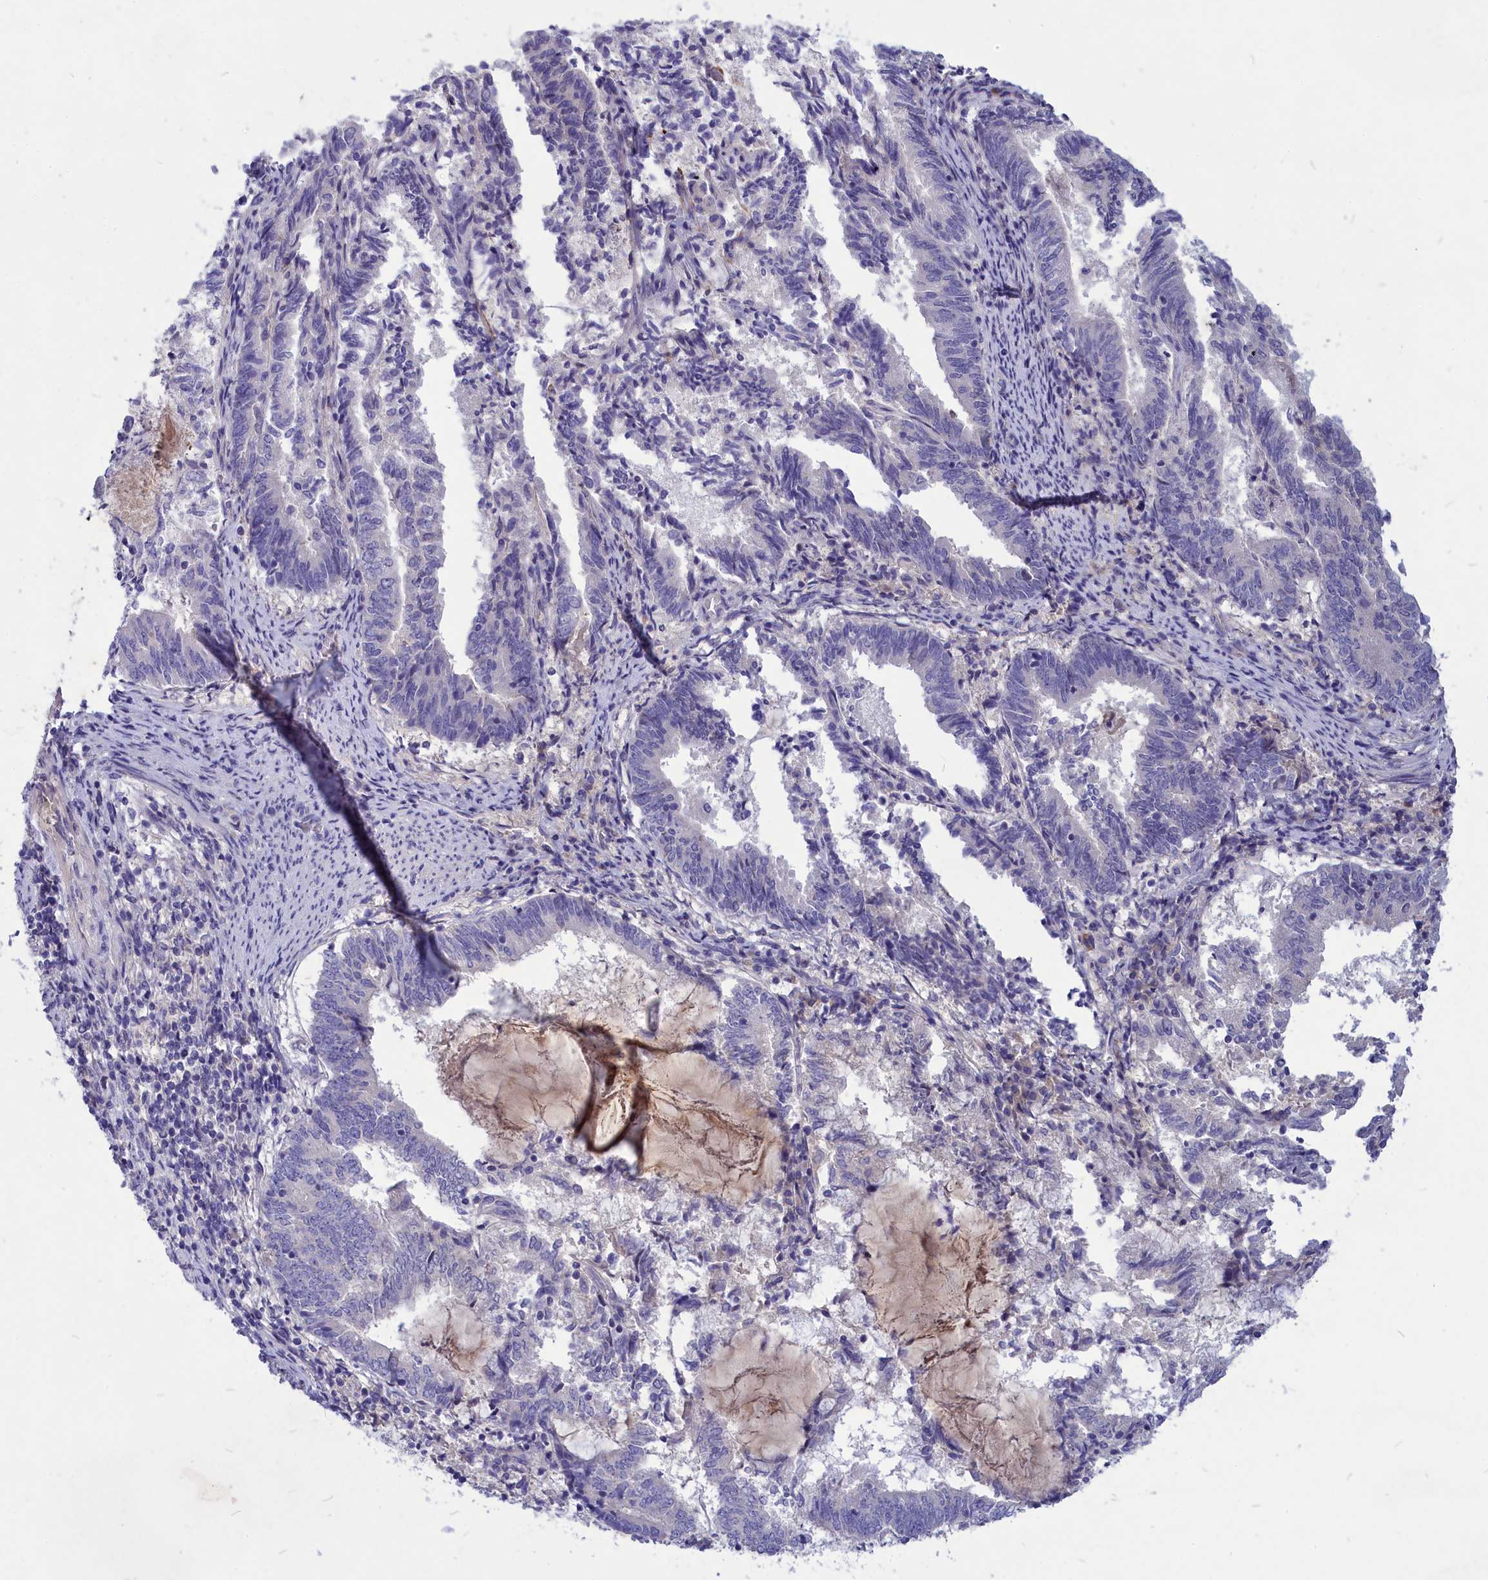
{"staining": {"intensity": "negative", "quantity": "none", "location": "none"}, "tissue": "endometrial cancer", "cell_type": "Tumor cells", "image_type": "cancer", "snomed": [{"axis": "morphology", "description": "Adenocarcinoma, NOS"}, {"axis": "topography", "description": "Endometrium"}], "caption": "IHC of adenocarcinoma (endometrial) demonstrates no staining in tumor cells. (Brightfield microscopy of DAB (3,3'-diaminobenzidine) immunohistochemistry at high magnification).", "gene": "DEFB119", "patient": {"sex": "female", "age": 80}}